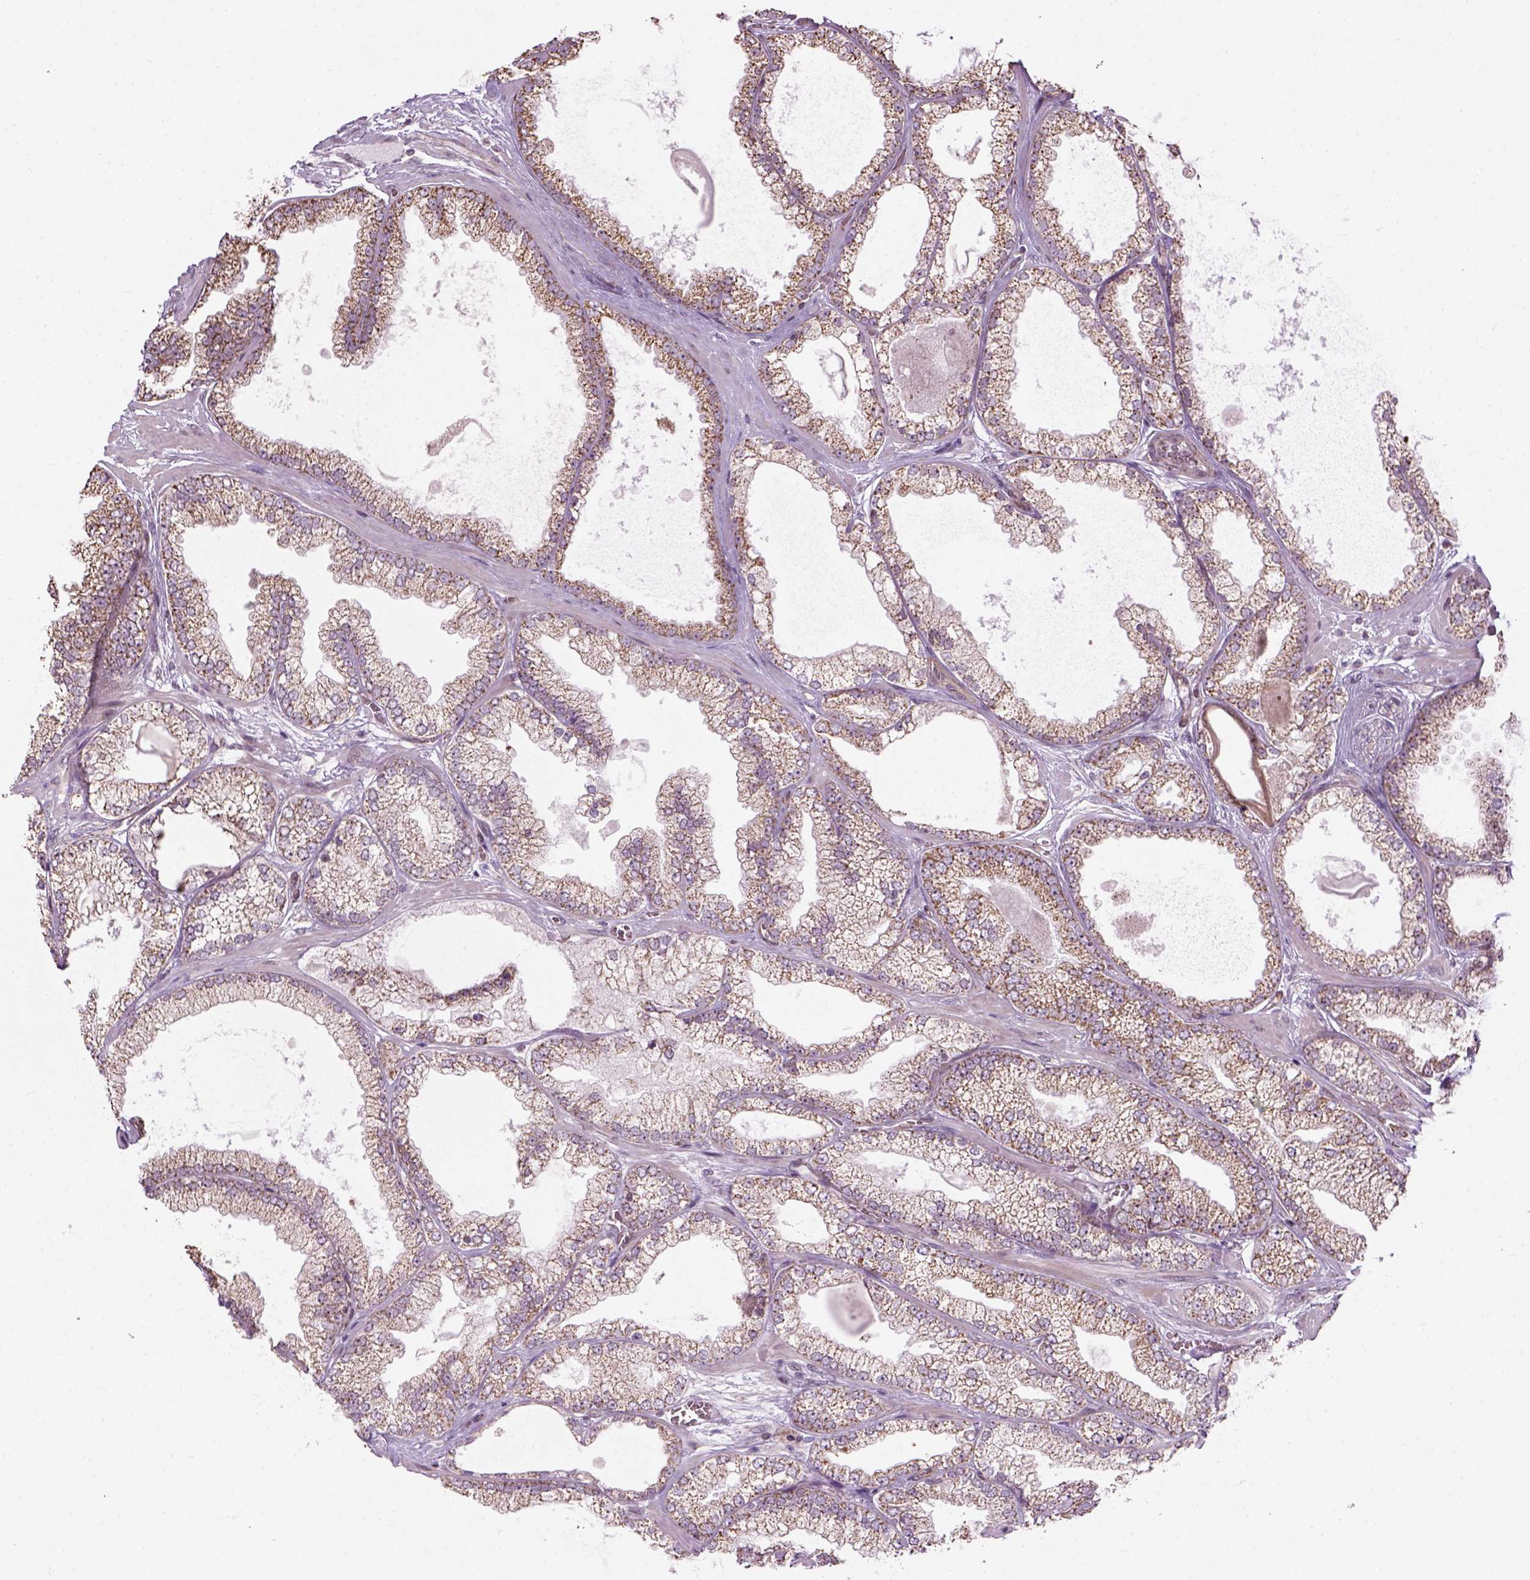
{"staining": {"intensity": "moderate", "quantity": ">75%", "location": "cytoplasmic/membranous"}, "tissue": "prostate cancer", "cell_type": "Tumor cells", "image_type": "cancer", "snomed": [{"axis": "morphology", "description": "Adenocarcinoma, Low grade"}, {"axis": "topography", "description": "Prostate"}], "caption": "Immunohistochemistry of human prostate low-grade adenocarcinoma exhibits medium levels of moderate cytoplasmic/membranous expression in approximately >75% of tumor cells. (brown staining indicates protein expression, while blue staining denotes nuclei).", "gene": "XK", "patient": {"sex": "male", "age": 57}}